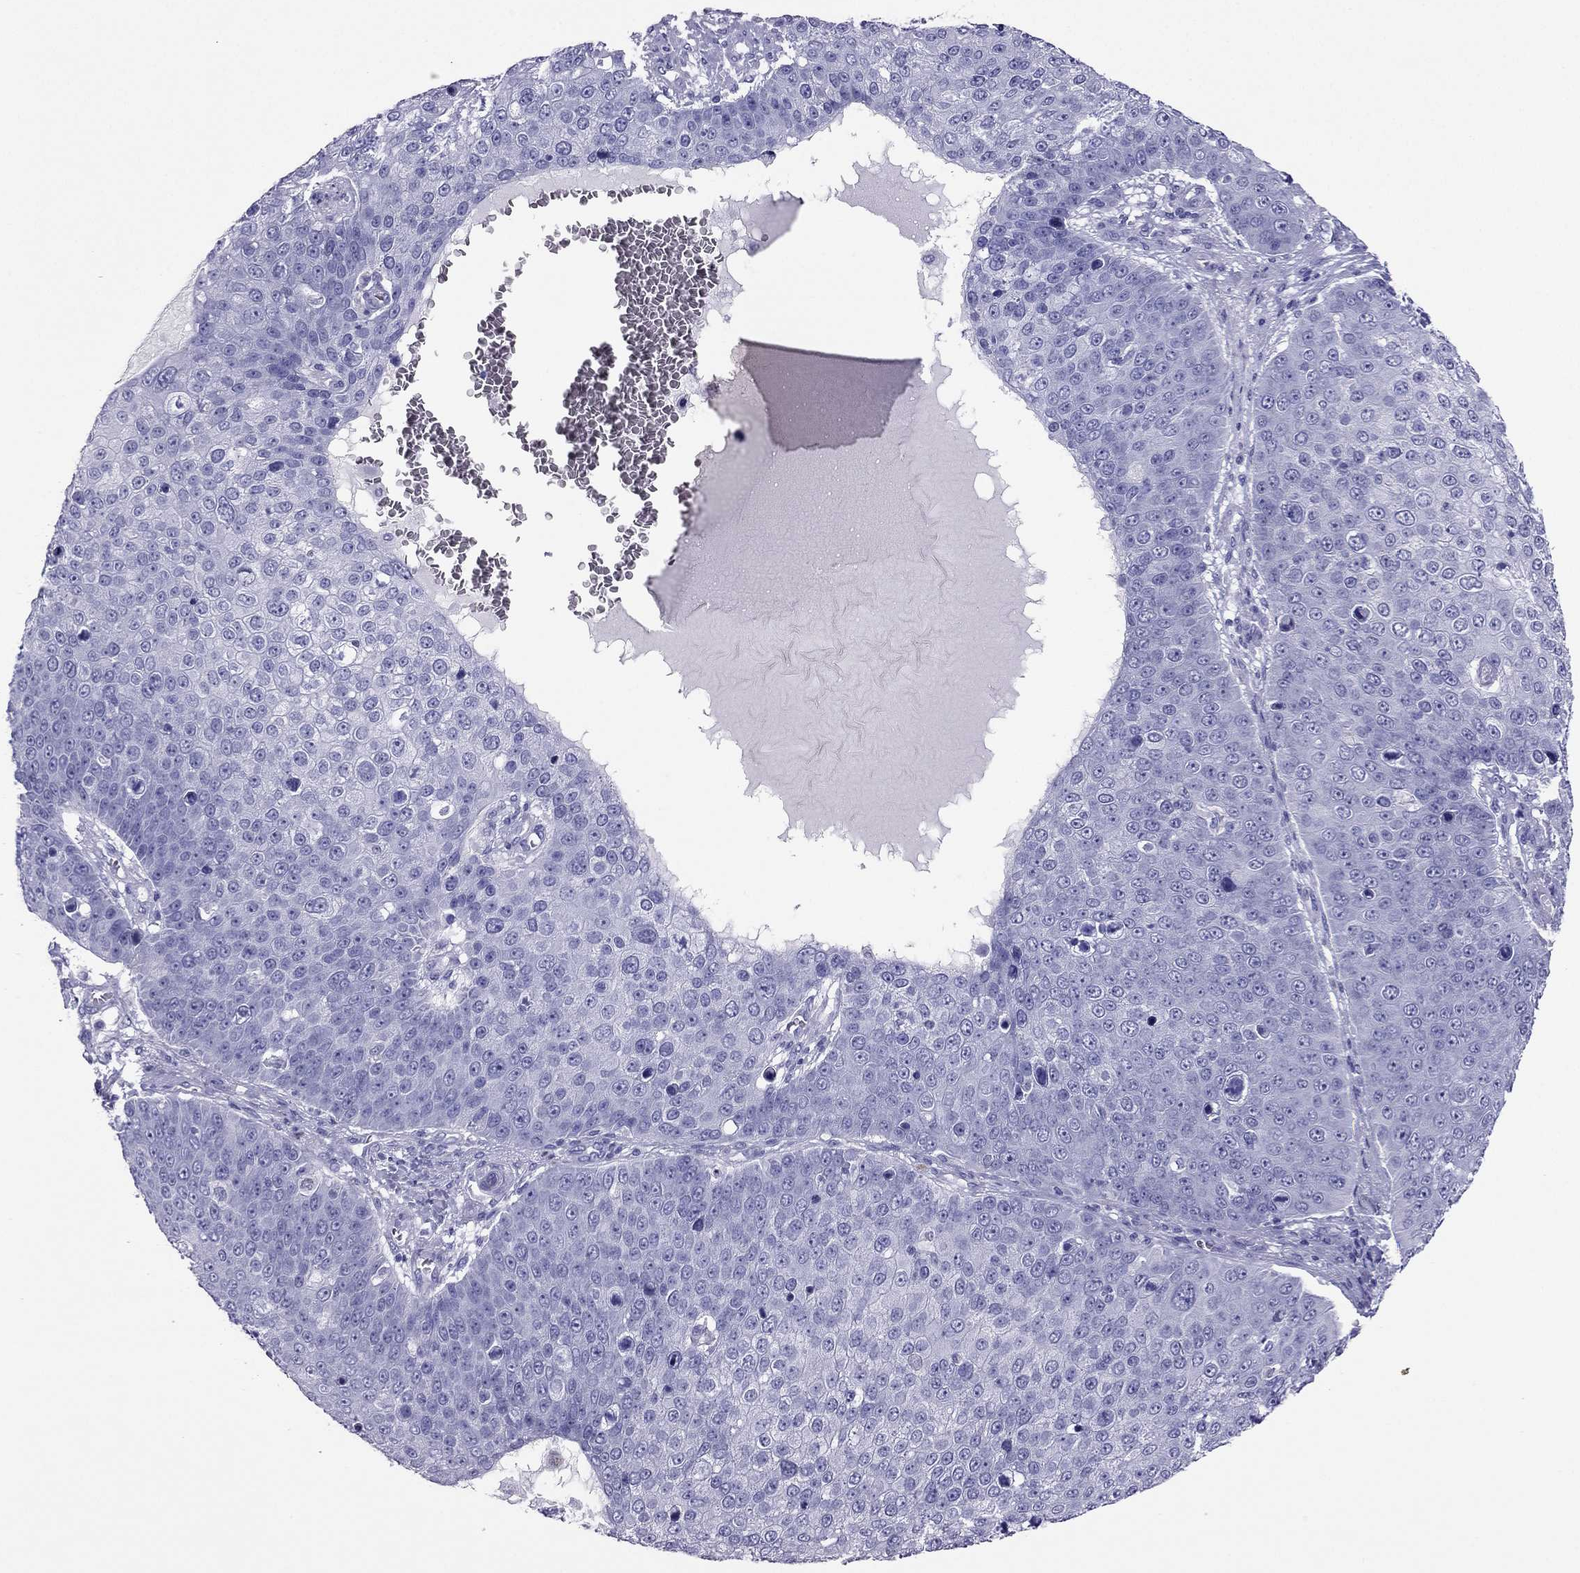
{"staining": {"intensity": "negative", "quantity": "none", "location": "none"}, "tissue": "skin cancer", "cell_type": "Tumor cells", "image_type": "cancer", "snomed": [{"axis": "morphology", "description": "Squamous cell carcinoma, NOS"}, {"axis": "topography", "description": "Skin"}], "caption": "Immunohistochemical staining of skin cancer displays no significant expression in tumor cells.", "gene": "PDE6A", "patient": {"sex": "male", "age": 71}}